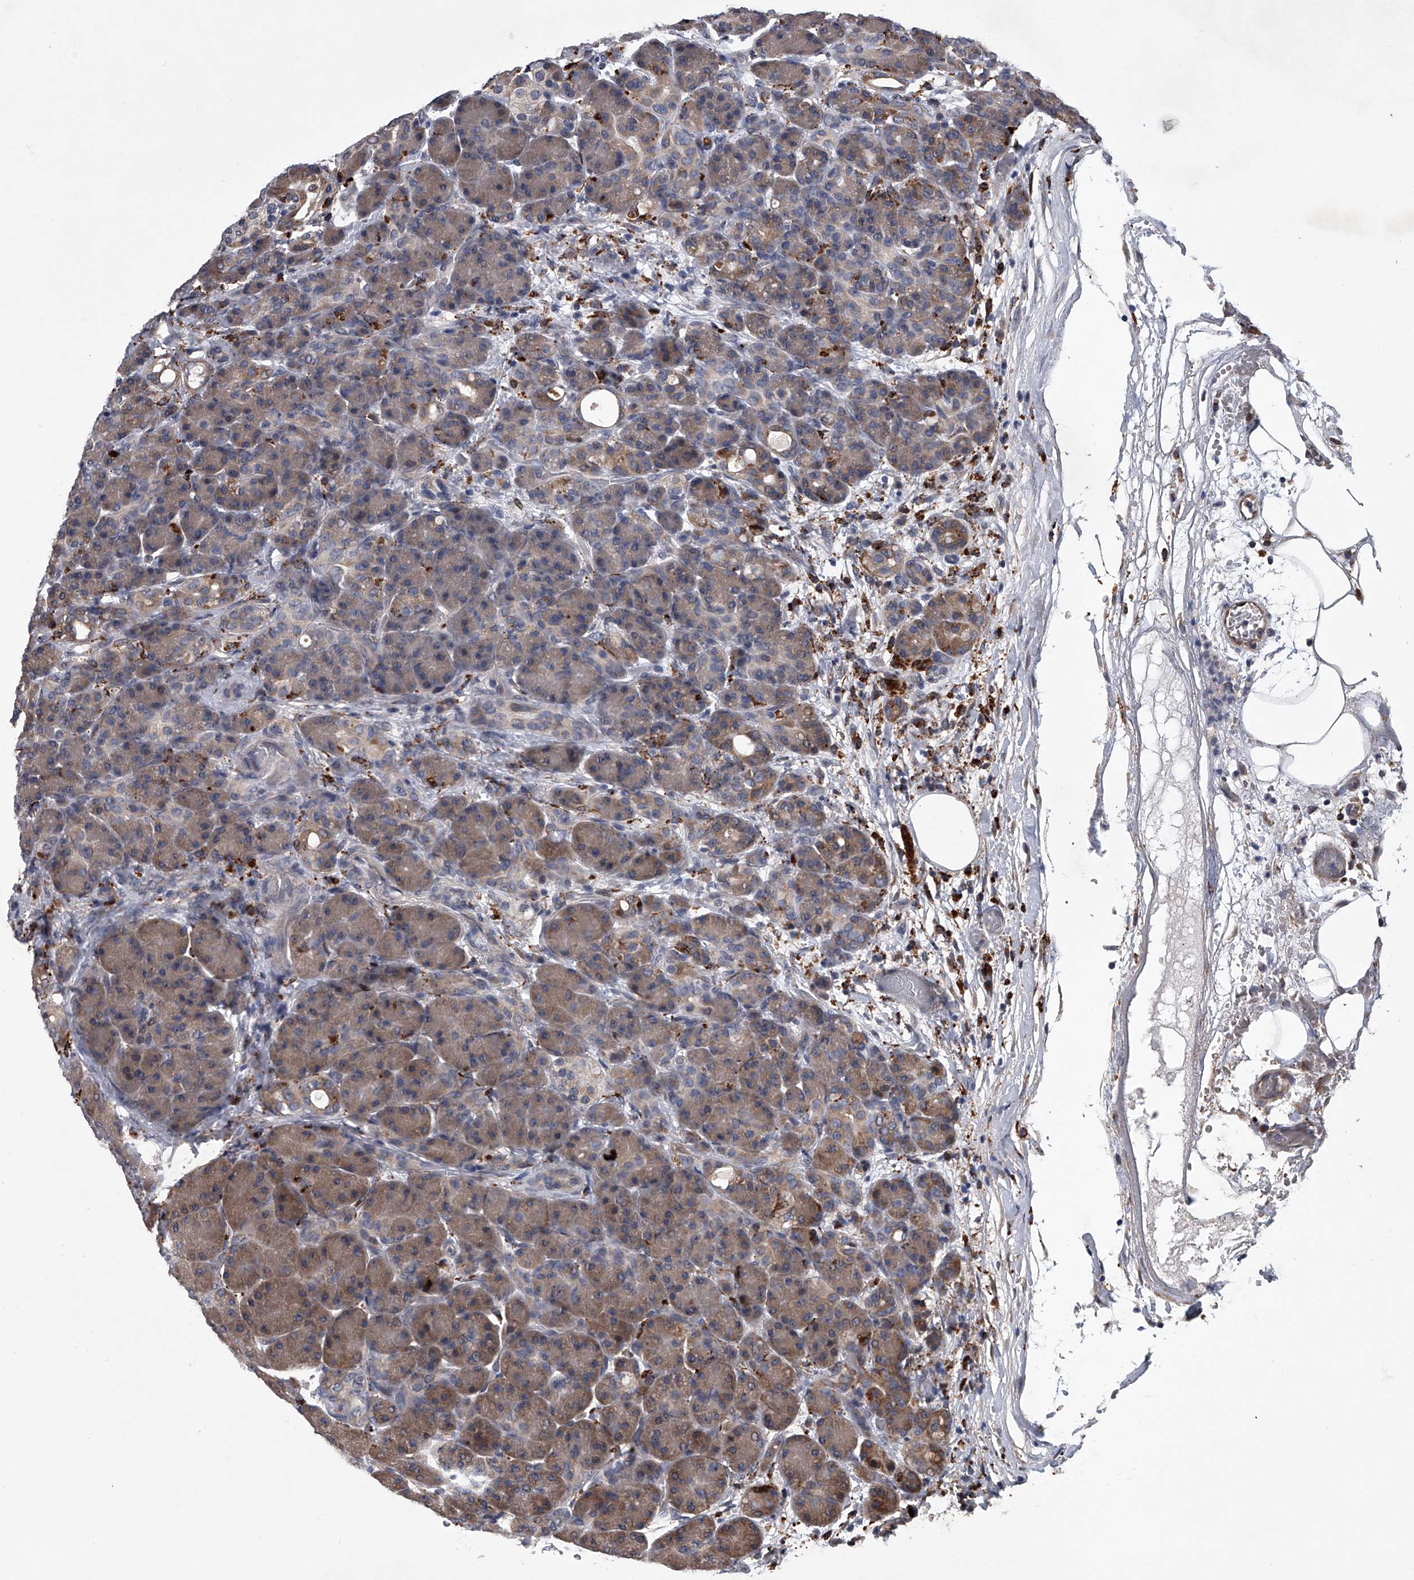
{"staining": {"intensity": "moderate", "quantity": "<25%", "location": "cytoplasmic/membranous"}, "tissue": "pancreas", "cell_type": "Exocrine glandular cells", "image_type": "normal", "snomed": [{"axis": "morphology", "description": "Normal tissue, NOS"}, {"axis": "topography", "description": "Pancreas"}], "caption": "Immunohistochemical staining of benign pancreas shows <25% levels of moderate cytoplasmic/membranous protein staining in about <25% of exocrine glandular cells.", "gene": "TRIM8", "patient": {"sex": "male", "age": 63}}